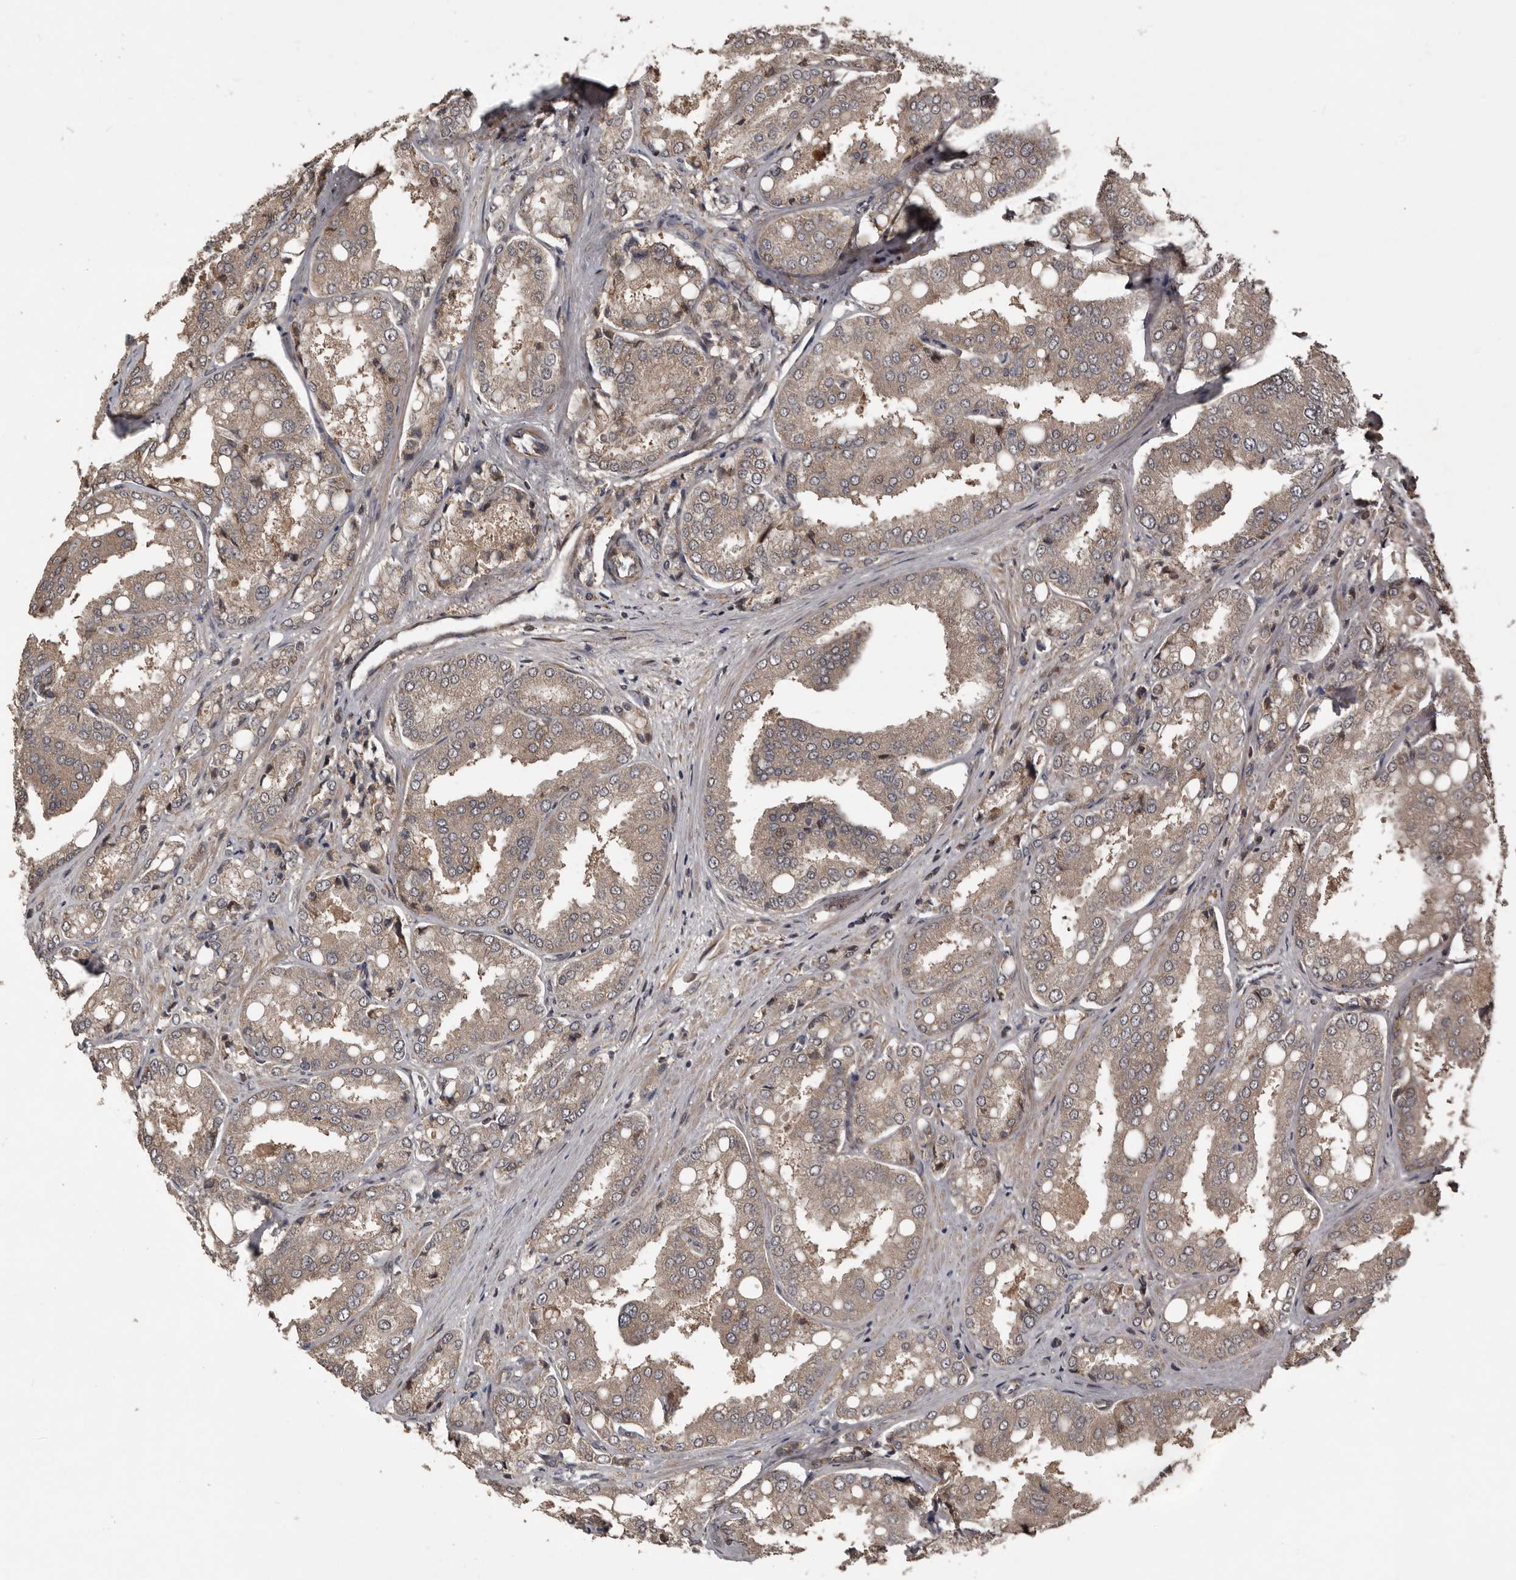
{"staining": {"intensity": "weak", "quantity": "<25%", "location": "cytoplasmic/membranous,nuclear"}, "tissue": "prostate cancer", "cell_type": "Tumor cells", "image_type": "cancer", "snomed": [{"axis": "morphology", "description": "Adenocarcinoma, High grade"}, {"axis": "topography", "description": "Prostate"}], "caption": "High magnification brightfield microscopy of prostate high-grade adenocarcinoma stained with DAB (brown) and counterstained with hematoxylin (blue): tumor cells show no significant positivity. (Immunohistochemistry (ihc), brightfield microscopy, high magnification).", "gene": "SERTAD4", "patient": {"sex": "male", "age": 50}}